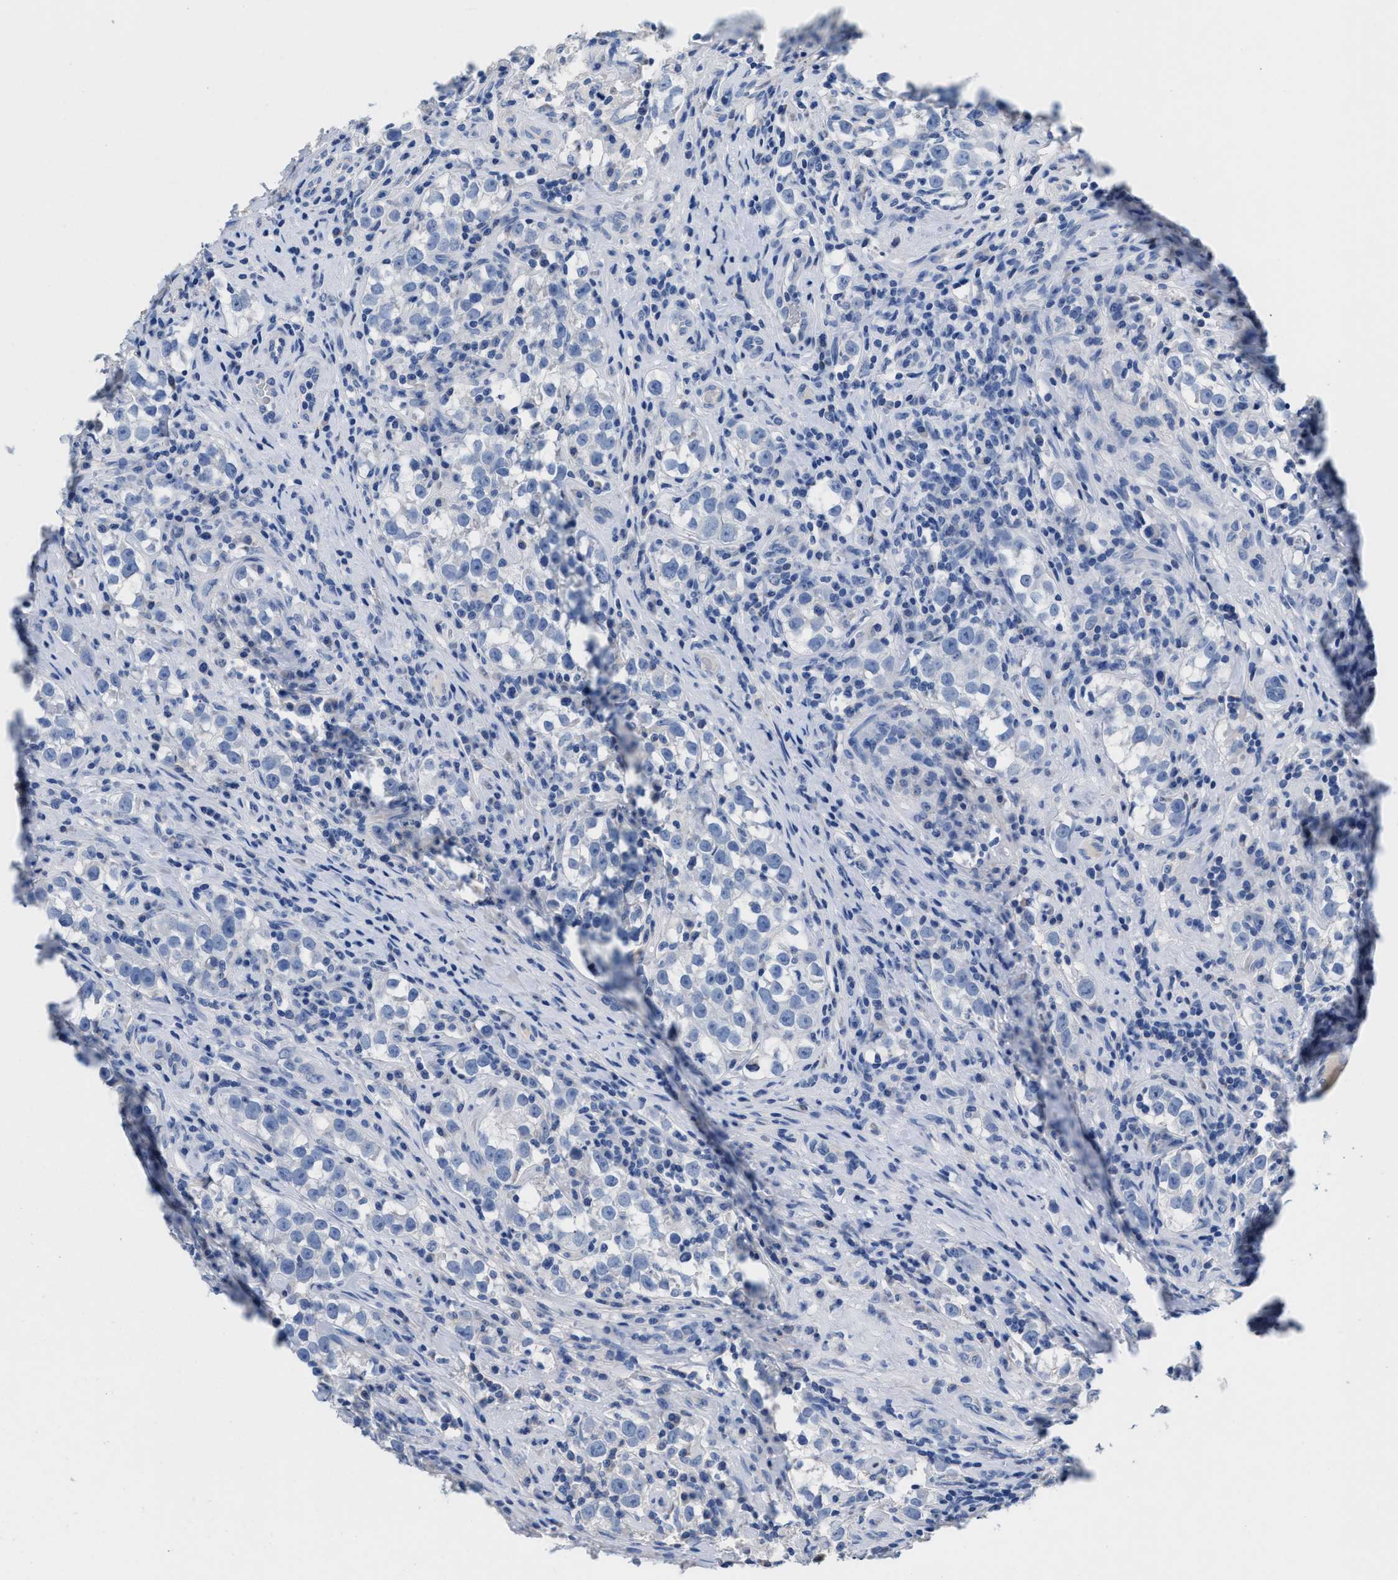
{"staining": {"intensity": "negative", "quantity": "none", "location": "none"}, "tissue": "testis cancer", "cell_type": "Tumor cells", "image_type": "cancer", "snomed": [{"axis": "morphology", "description": "Normal tissue, NOS"}, {"axis": "morphology", "description": "Seminoma, NOS"}, {"axis": "topography", "description": "Testis"}], "caption": "Immunohistochemistry (IHC) micrograph of human testis cancer (seminoma) stained for a protein (brown), which shows no positivity in tumor cells.", "gene": "SLFN13", "patient": {"sex": "male", "age": 43}}